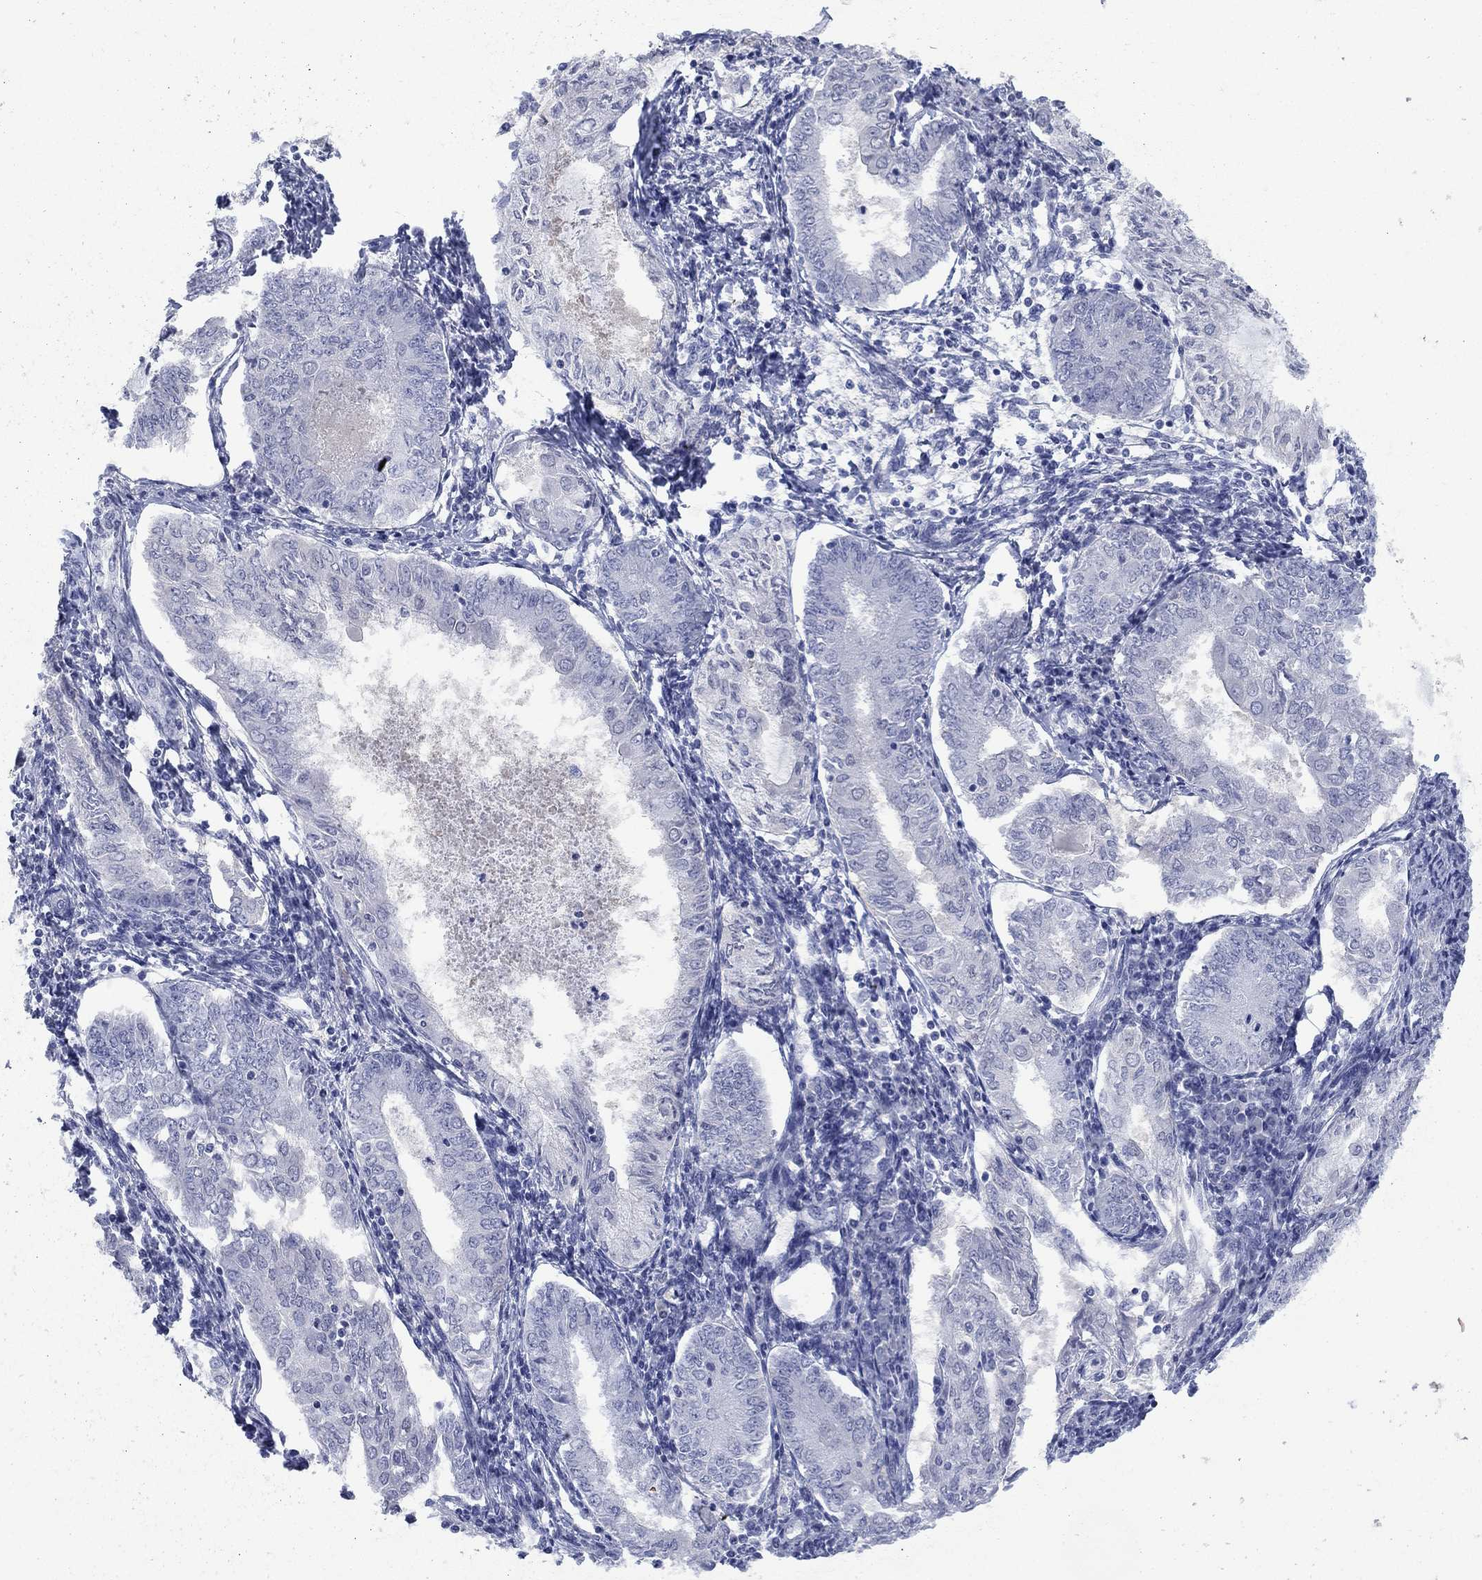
{"staining": {"intensity": "negative", "quantity": "none", "location": "none"}, "tissue": "endometrial cancer", "cell_type": "Tumor cells", "image_type": "cancer", "snomed": [{"axis": "morphology", "description": "Adenocarcinoma, NOS"}, {"axis": "topography", "description": "Endometrium"}], "caption": "Tumor cells are negative for brown protein staining in endometrial adenocarcinoma.", "gene": "ATP6V1G2", "patient": {"sex": "female", "age": 68}}